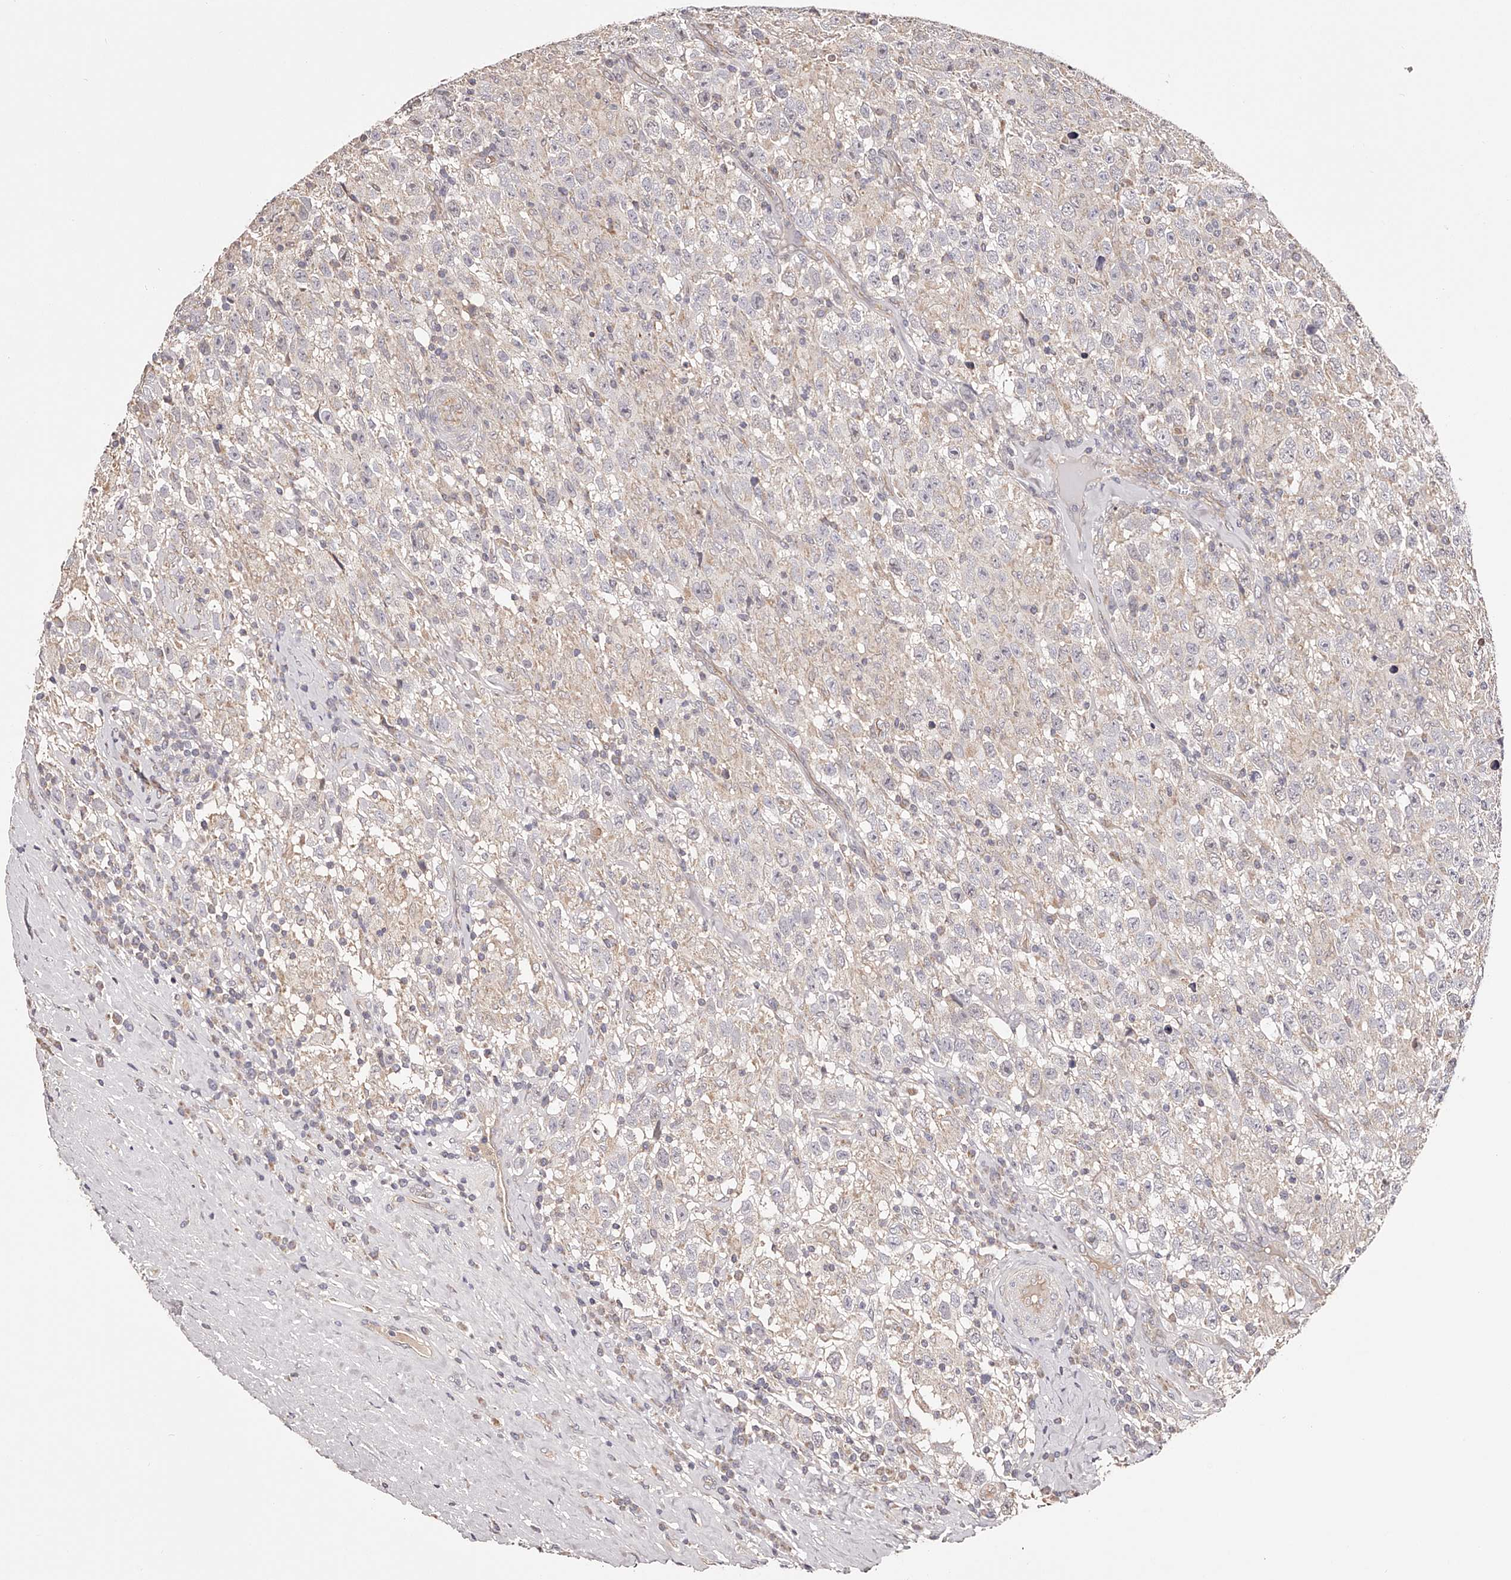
{"staining": {"intensity": "negative", "quantity": "none", "location": "none"}, "tissue": "testis cancer", "cell_type": "Tumor cells", "image_type": "cancer", "snomed": [{"axis": "morphology", "description": "Seminoma, NOS"}, {"axis": "topography", "description": "Testis"}], "caption": "Immunohistochemistry (IHC) micrograph of neoplastic tissue: human seminoma (testis) stained with DAB reveals no significant protein expression in tumor cells. (IHC, brightfield microscopy, high magnification).", "gene": "USP21", "patient": {"sex": "male", "age": 41}}